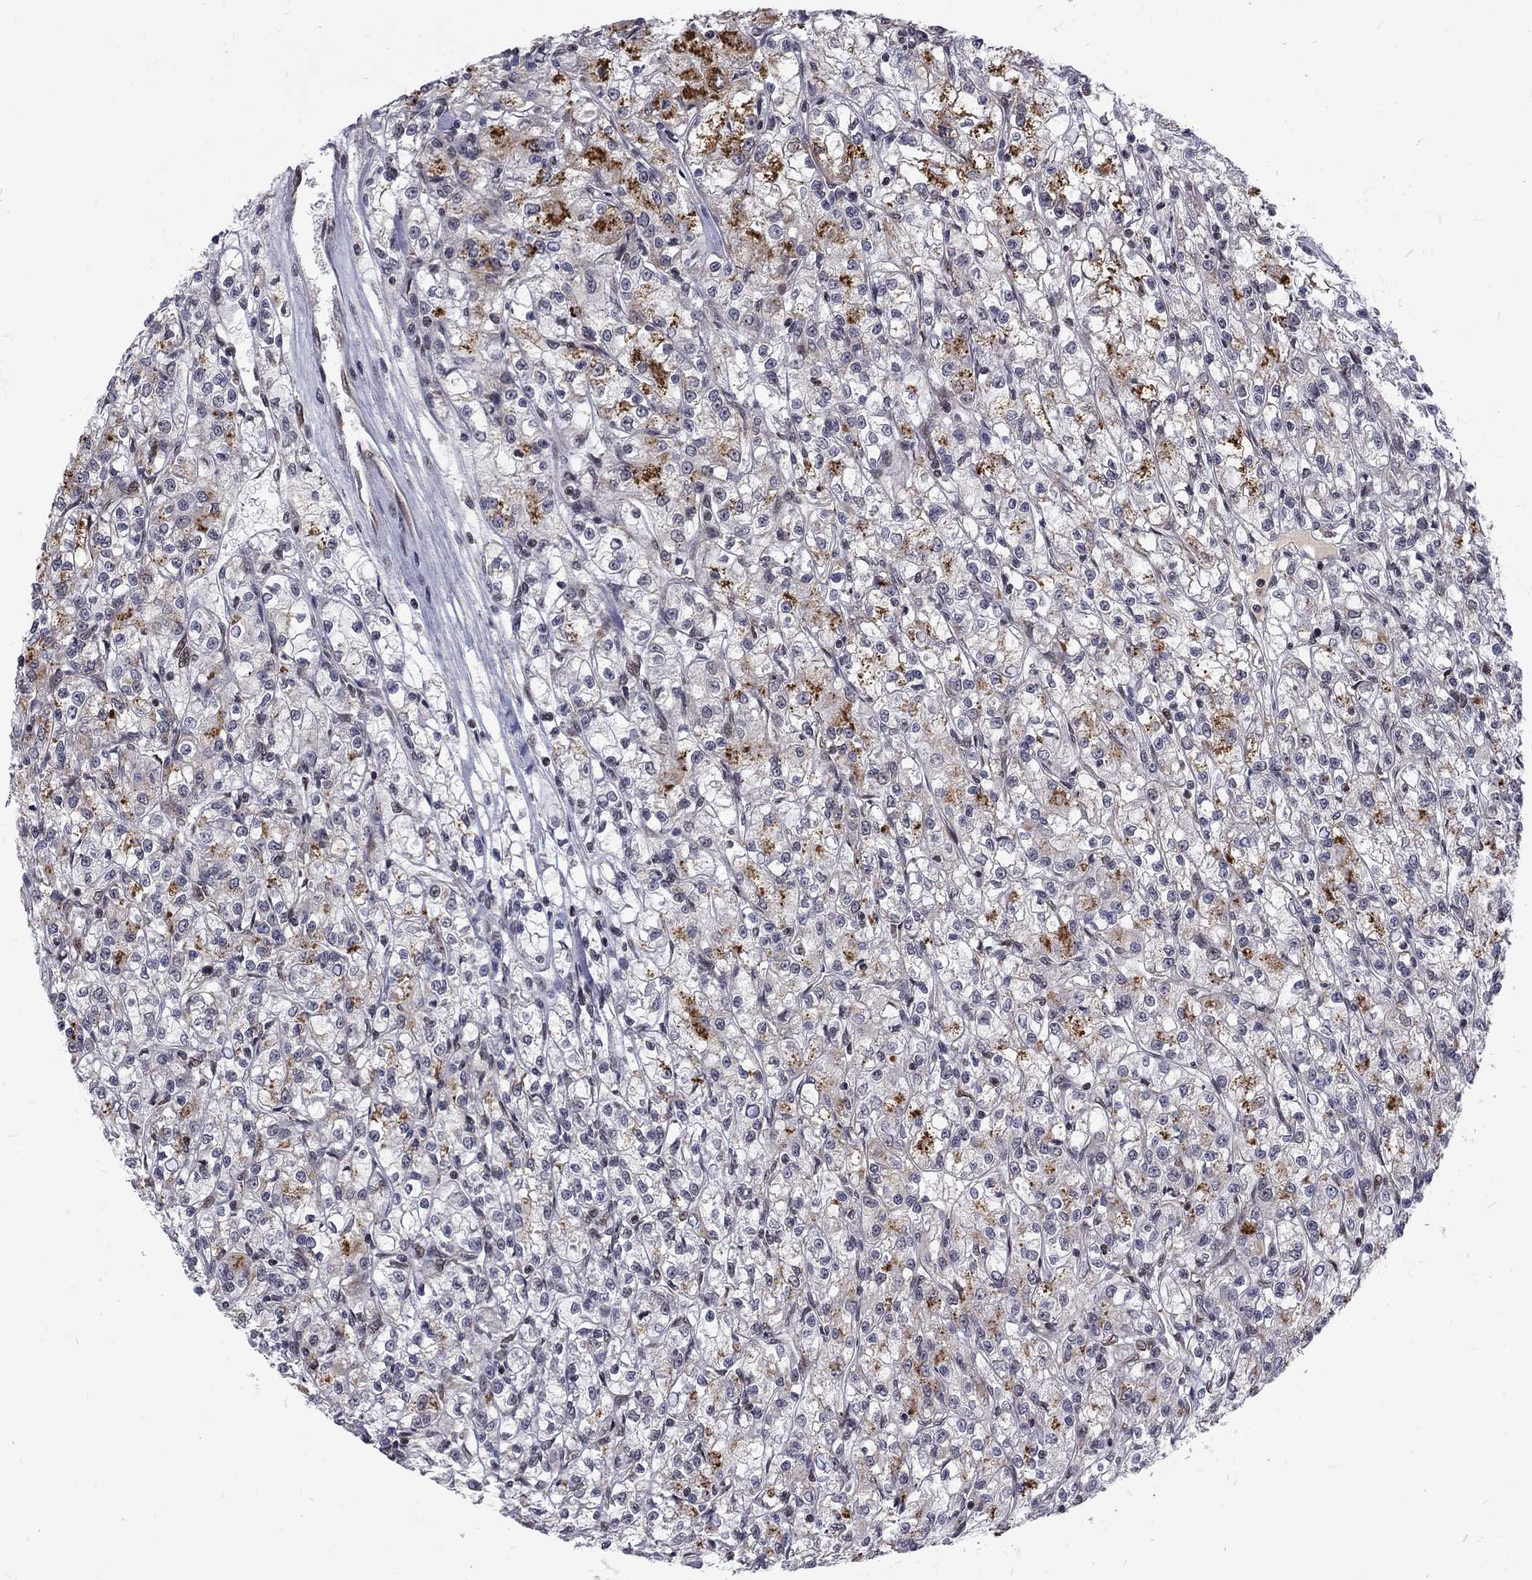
{"staining": {"intensity": "negative", "quantity": "none", "location": "none"}, "tissue": "renal cancer", "cell_type": "Tumor cells", "image_type": "cancer", "snomed": [{"axis": "morphology", "description": "Adenocarcinoma, NOS"}, {"axis": "topography", "description": "Kidney"}], "caption": "This micrograph is of renal cancer (adenocarcinoma) stained with IHC to label a protein in brown with the nuclei are counter-stained blue. There is no staining in tumor cells. Nuclei are stained in blue.", "gene": "TCEAL1", "patient": {"sex": "female", "age": 59}}